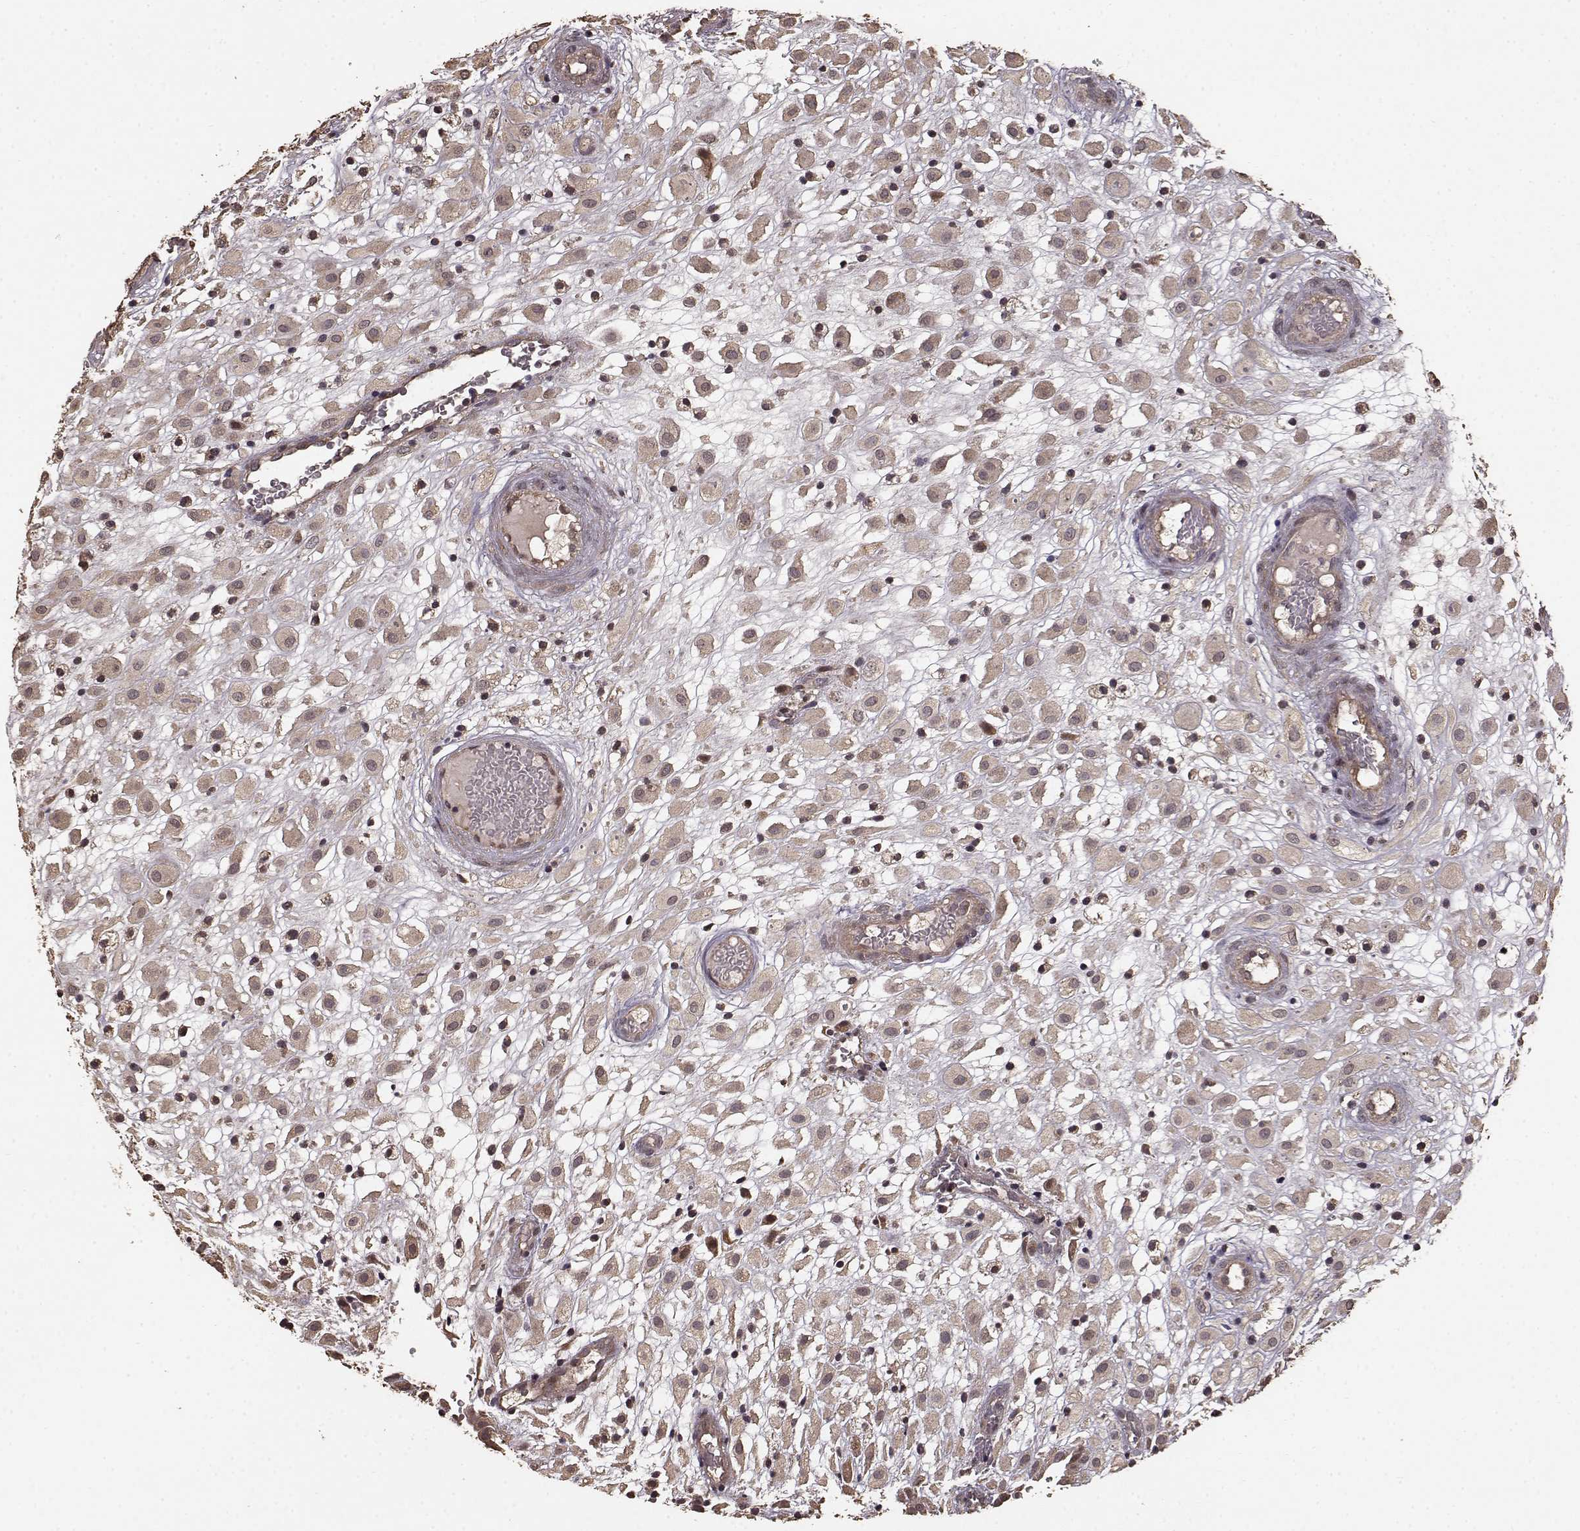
{"staining": {"intensity": "weak", "quantity": ">75%", "location": "cytoplasmic/membranous"}, "tissue": "placenta", "cell_type": "Decidual cells", "image_type": "normal", "snomed": [{"axis": "morphology", "description": "Normal tissue, NOS"}, {"axis": "topography", "description": "Placenta"}], "caption": "High-power microscopy captured an immunohistochemistry (IHC) photomicrograph of normal placenta, revealing weak cytoplasmic/membranous expression in approximately >75% of decidual cells.", "gene": "USP15", "patient": {"sex": "female", "age": 24}}